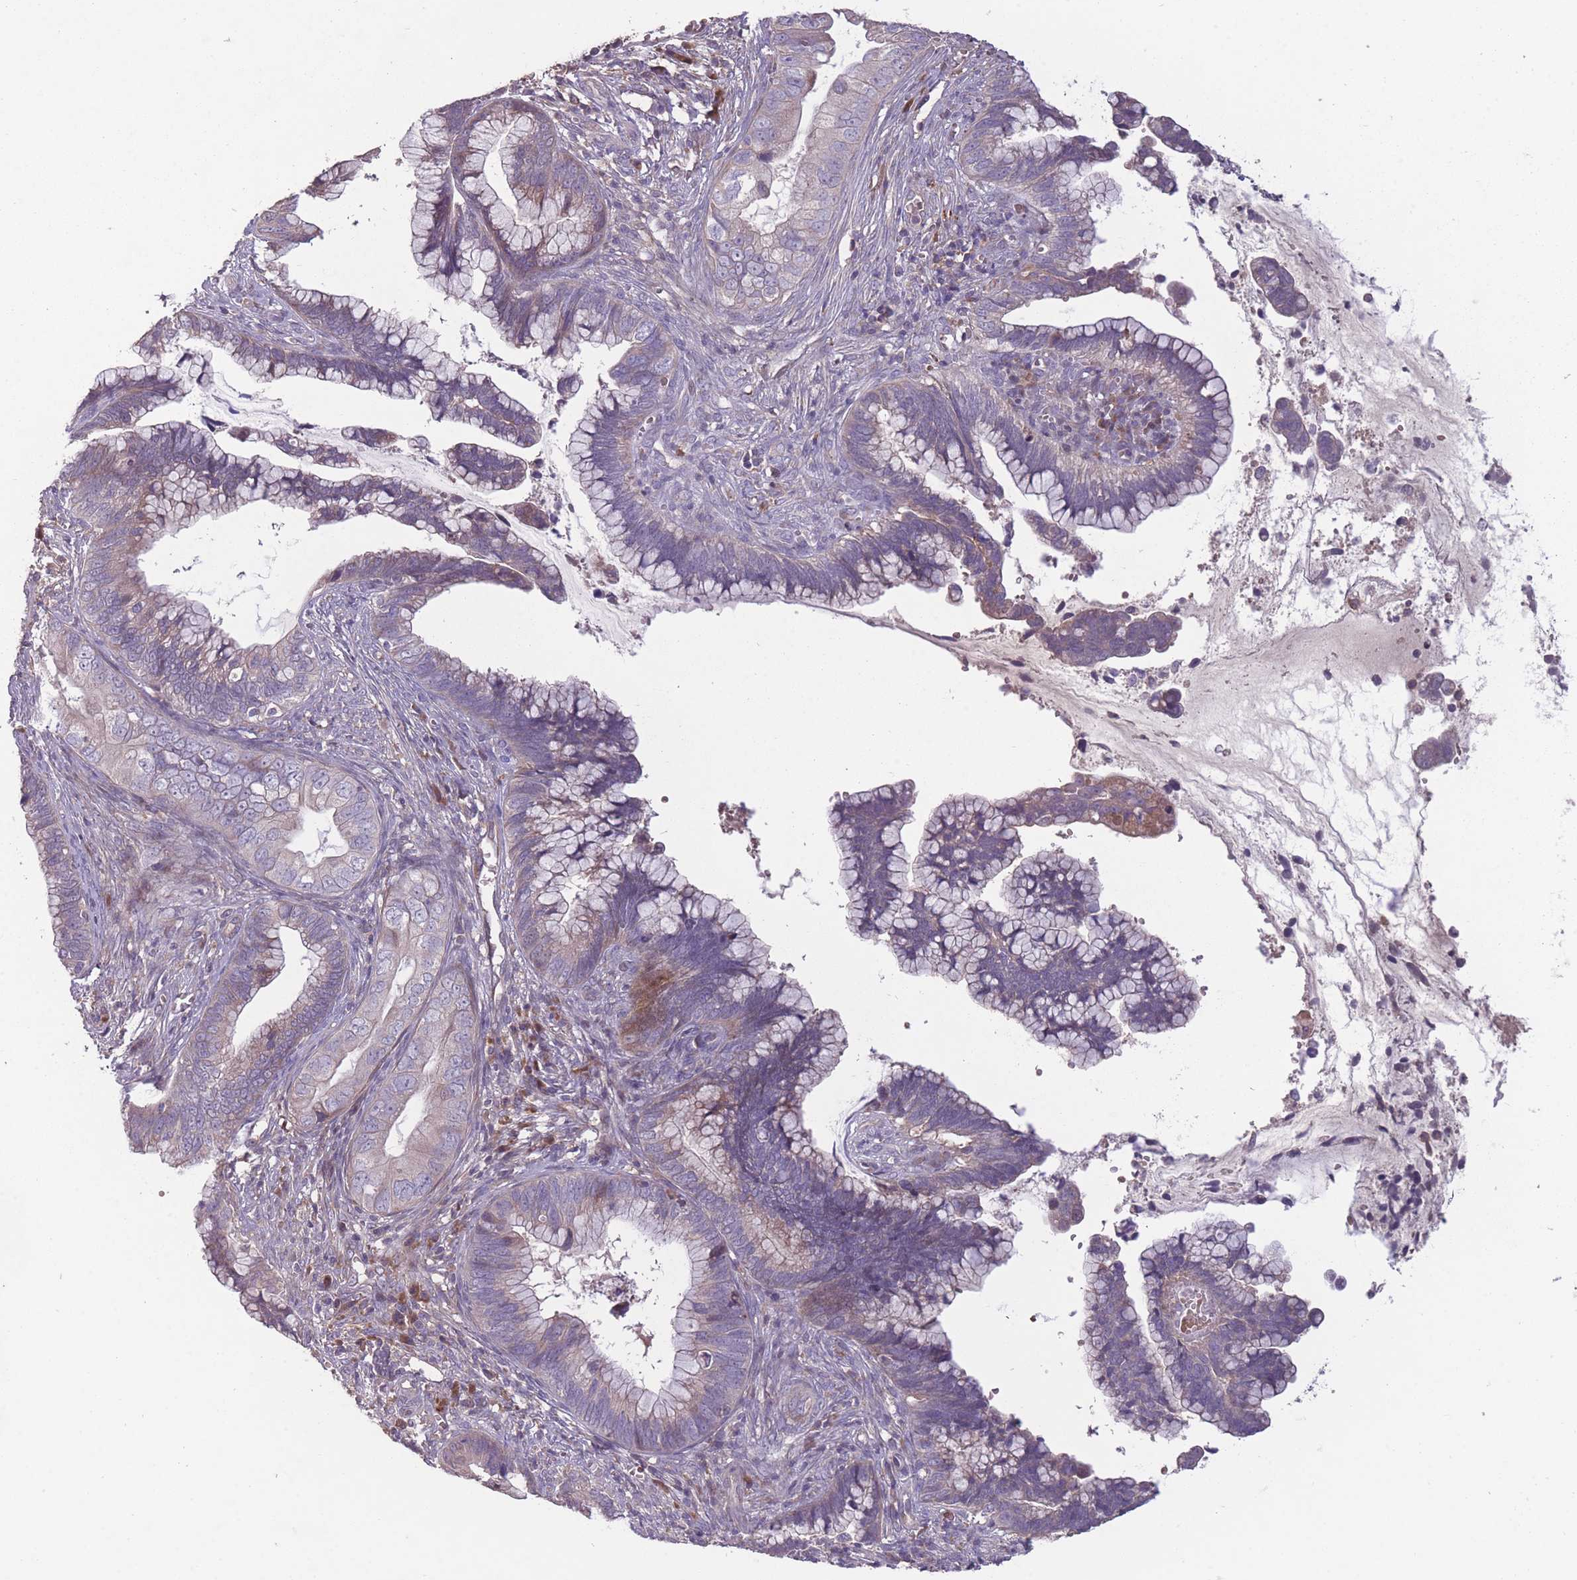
{"staining": {"intensity": "weak", "quantity": "<25%", "location": "cytoplasmic/membranous"}, "tissue": "cervical cancer", "cell_type": "Tumor cells", "image_type": "cancer", "snomed": [{"axis": "morphology", "description": "Adenocarcinoma, NOS"}, {"axis": "topography", "description": "Cervix"}], "caption": "The micrograph reveals no staining of tumor cells in cervical cancer (adenocarcinoma). Nuclei are stained in blue.", "gene": "OR2V2", "patient": {"sex": "female", "age": 44}}